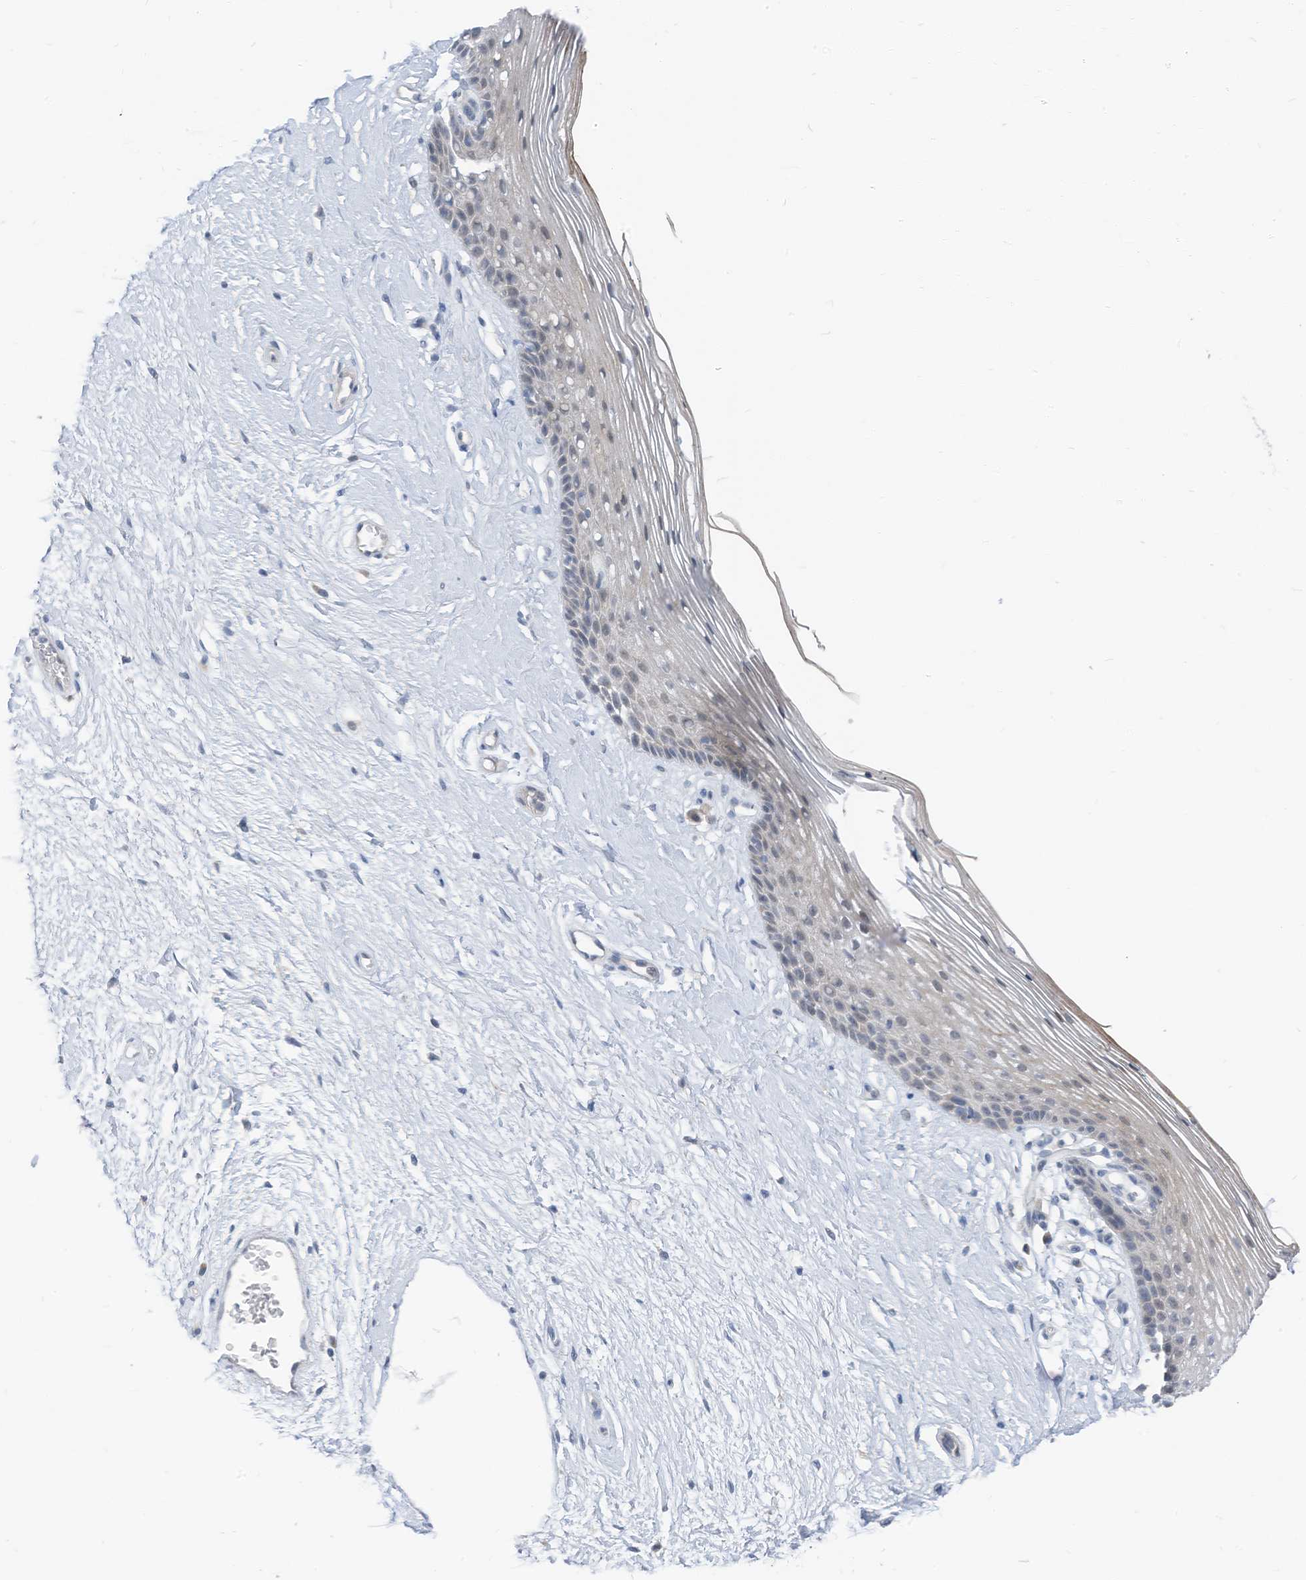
{"staining": {"intensity": "negative", "quantity": "none", "location": "none"}, "tissue": "vagina", "cell_type": "Squamous epithelial cells", "image_type": "normal", "snomed": [{"axis": "morphology", "description": "Normal tissue, NOS"}, {"axis": "topography", "description": "Vagina"}], "caption": "The histopathology image demonstrates no significant positivity in squamous epithelial cells of vagina. (Brightfield microscopy of DAB immunohistochemistry at high magnification).", "gene": "LDAH", "patient": {"sex": "female", "age": 46}}